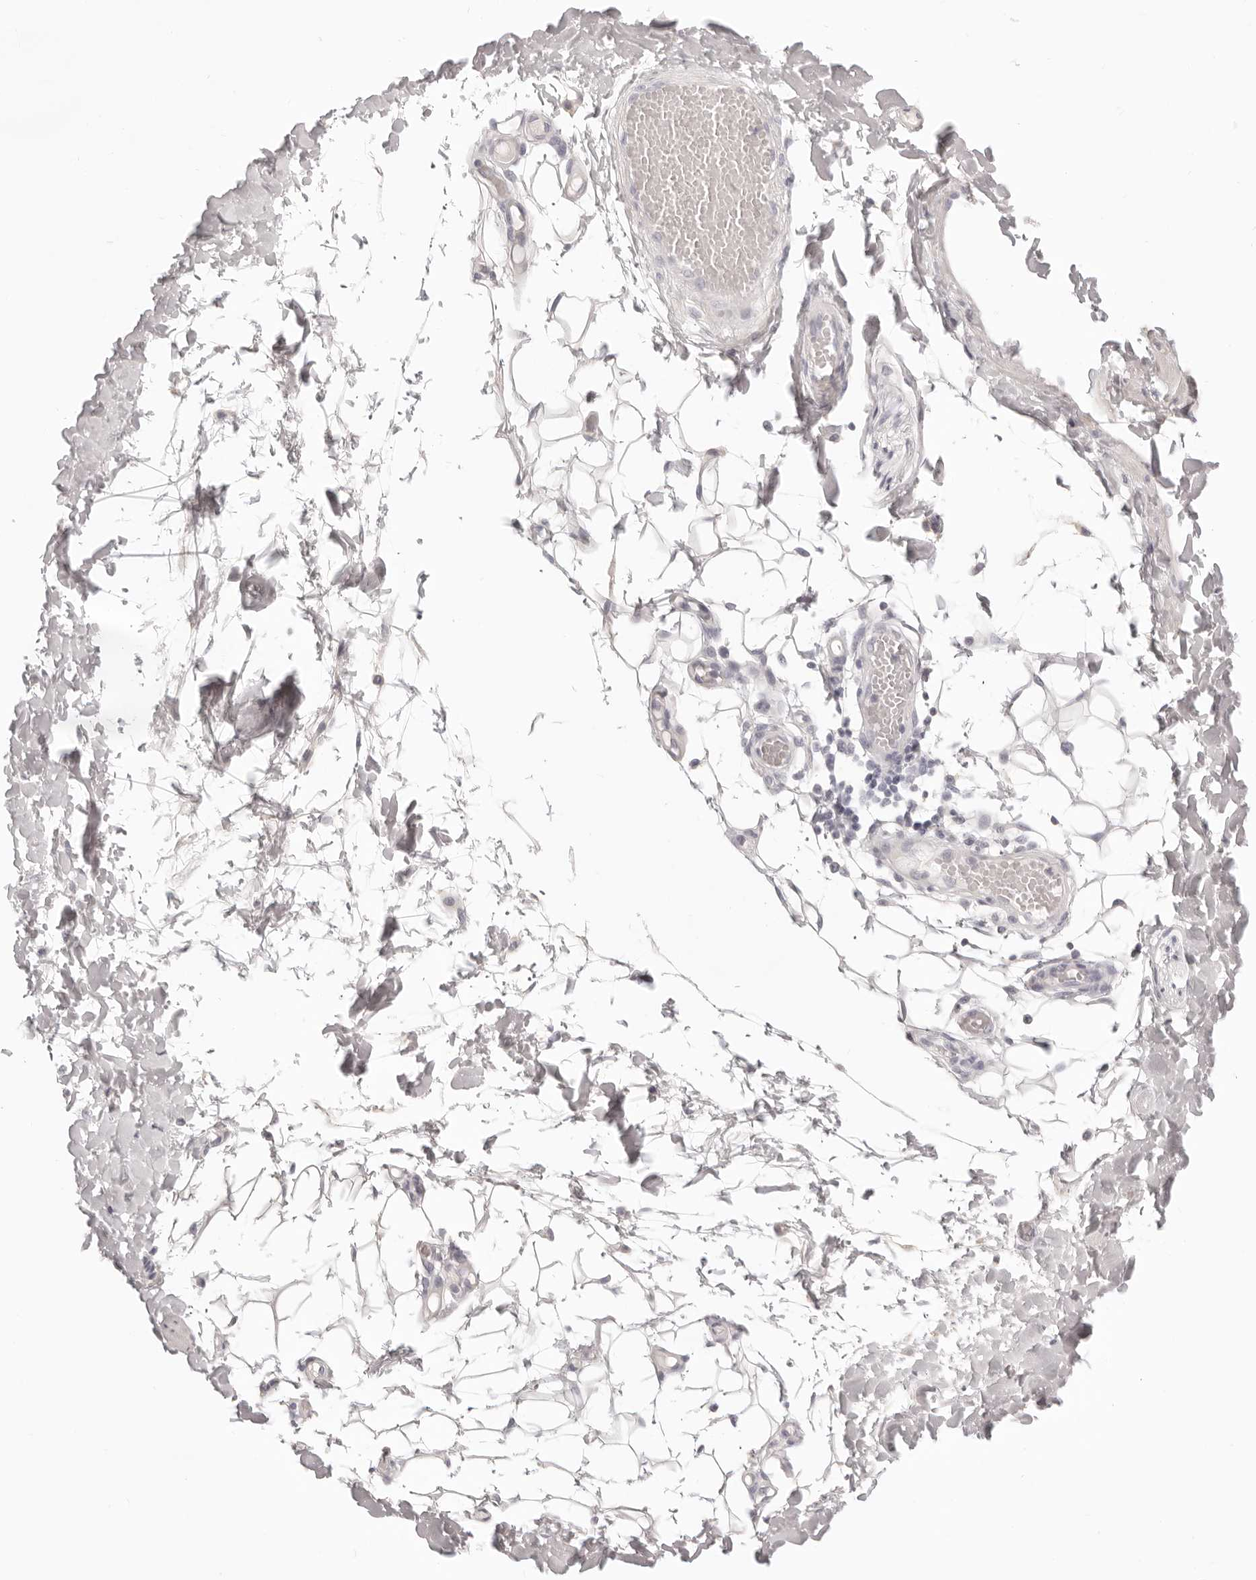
{"staining": {"intensity": "moderate", "quantity": "<25%", "location": "cytoplasmic/membranous"}, "tissue": "adipose tissue", "cell_type": "Adipocytes", "image_type": "normal", "snomed": [{"axis": "morphology", "description": "Normal tissue, NOS"}, {"axis": "topography", "description": "Adipose tissue"}, {"axis": "topography", "description": "Vascular tissue"}, {"axis": "topography", "description": "Peripheral nerve tissue"}], "caption": "Immunohistochemical staining of unremarkable human adipose tissue reveals <25% levels of moderate cytoplasmic/membranous protein staining in about <25% of adipocytes.", "gene": "FABP1", "patient": {"sex": "male", "age": 25}}